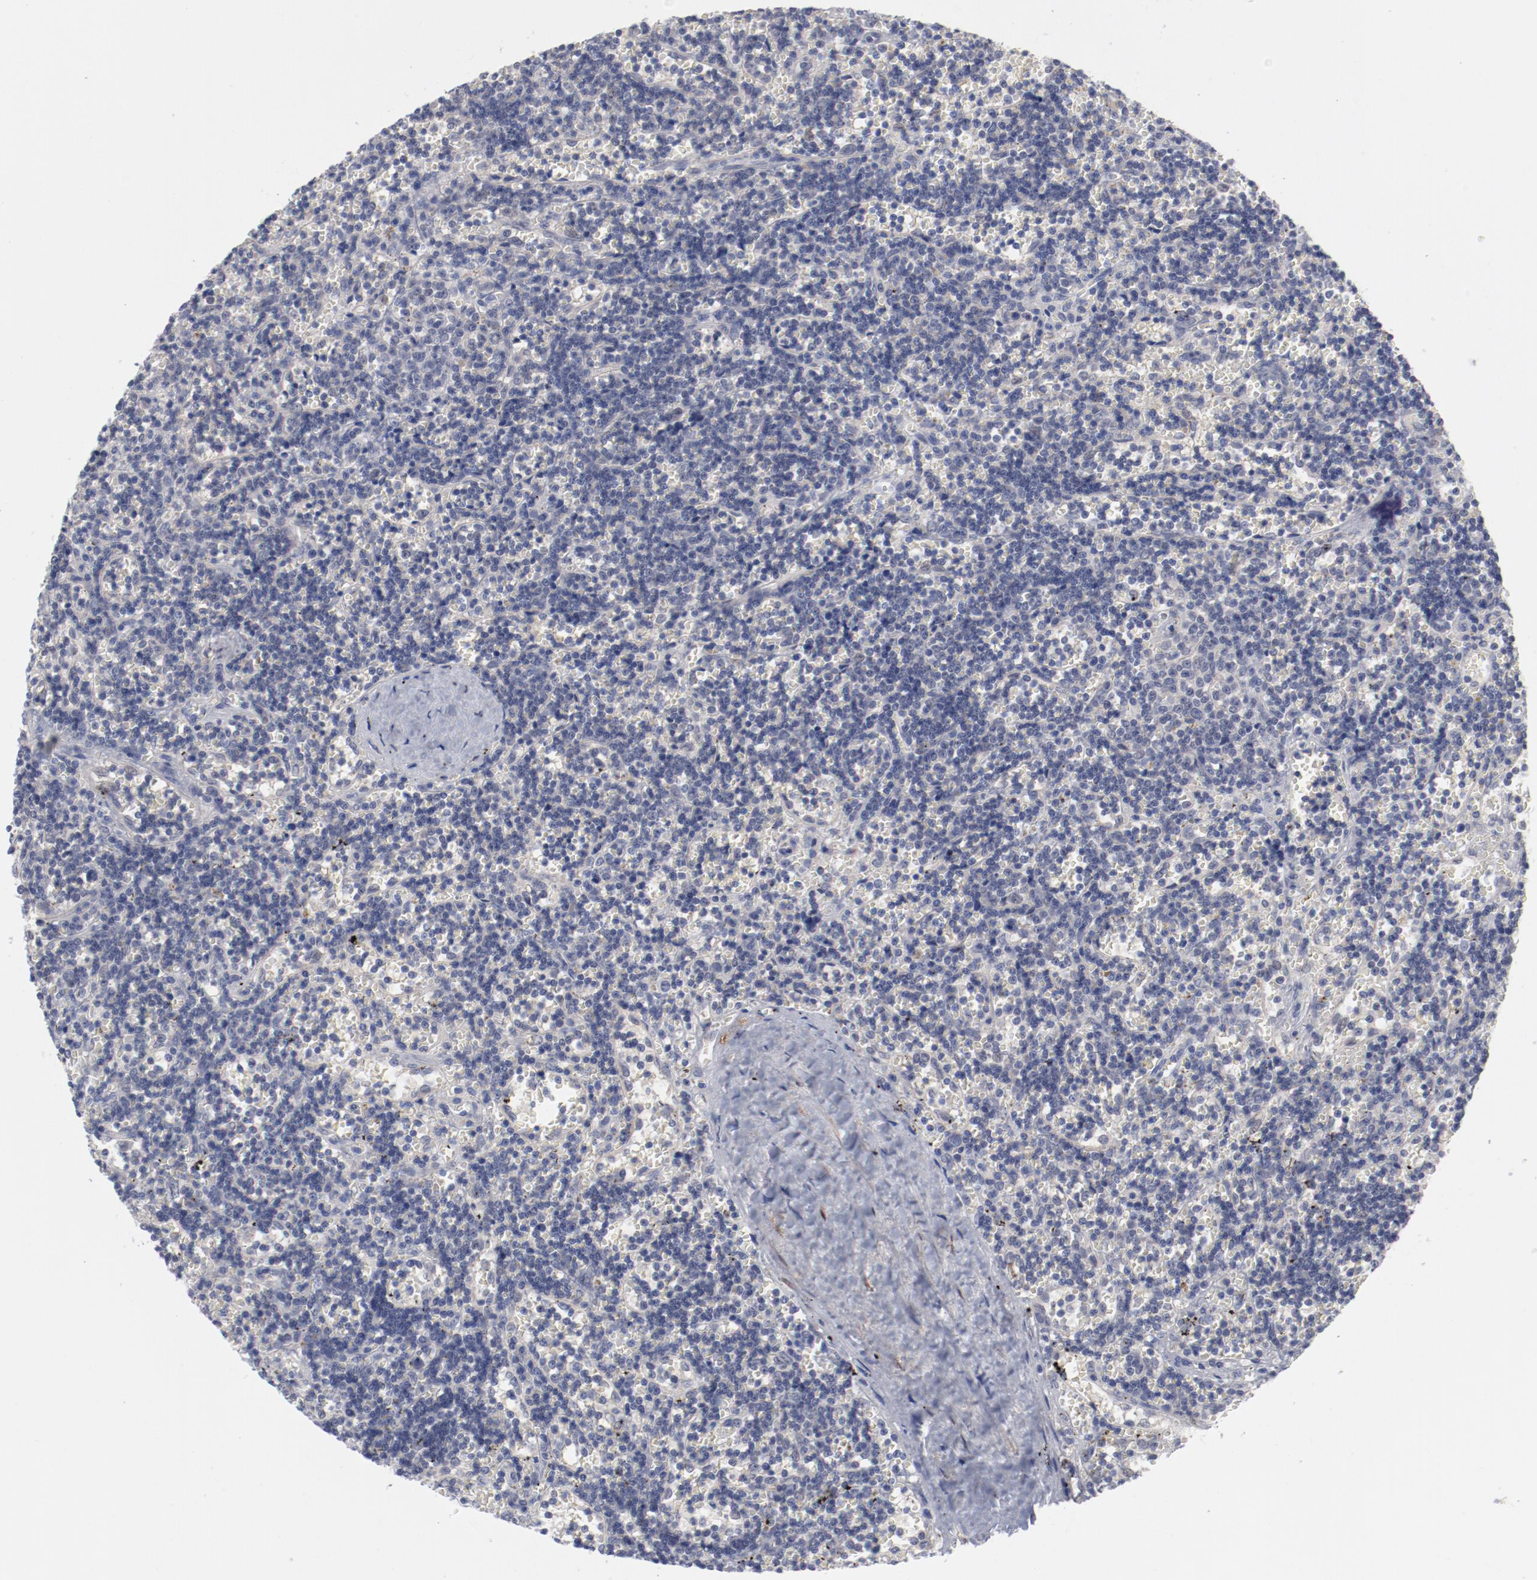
{"staining": {"intensity": "negative", "quantity": "none", "location": "none"}, "tissue": "lymphoma", "cell_type": "Tumor cells", "image_type": "cancer", "snomed": [{"axis": "morphology", "description": "Malignant lymphoma, non-Hodgkin's type, Low grade"}, {"axis": "topography", "description": "Spleen"}], "caption": "An image of human lymphoma is negative for staining in tumor cells.", "gene": "SH3BGR", "patient": {"sex": "male", "age": 60}}